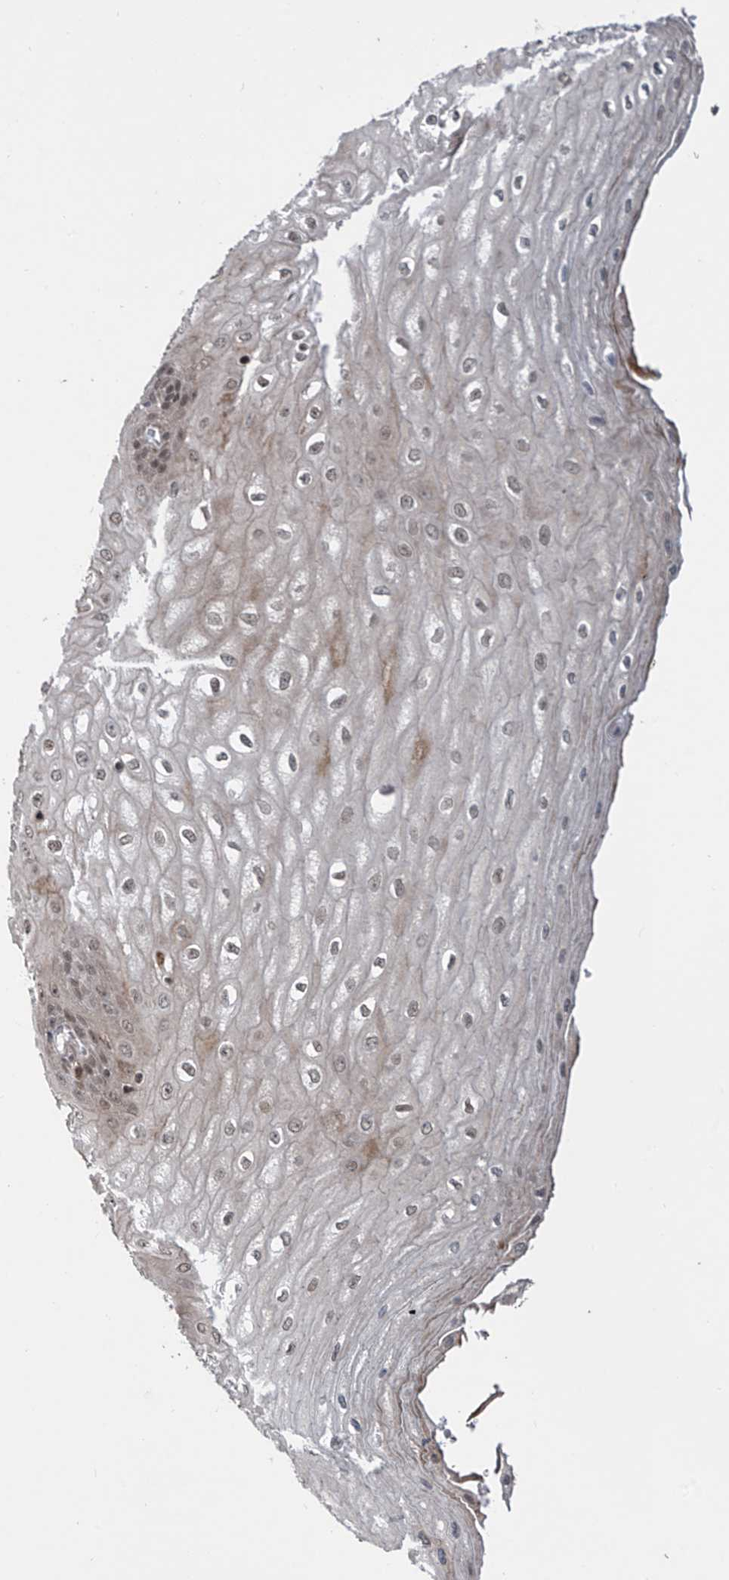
{"staining": {"intensity": "weak", "quantity": ">75%", "location": "nuclear"}, "tissue": "esophagus", "cell_type": "Squamous epithelial cells", "image_type": "normal", "snomed": [{"axis": "morphology", "description": "Normal tissue, NOS"}, {"axis": "topography", "description": "Esophagus"}], "caption": "Immunohistochemistry photomicrograph of benign esophagus: esophagus stained using immunohistochemistry (IHC) displays low levels of weak protein expression localized specifically in the nuclear of squamous epithelial cells, appearing as a nuclear brown color.", "gene": "LAGE3", "patient": {"sex": "male", "age": 60}}